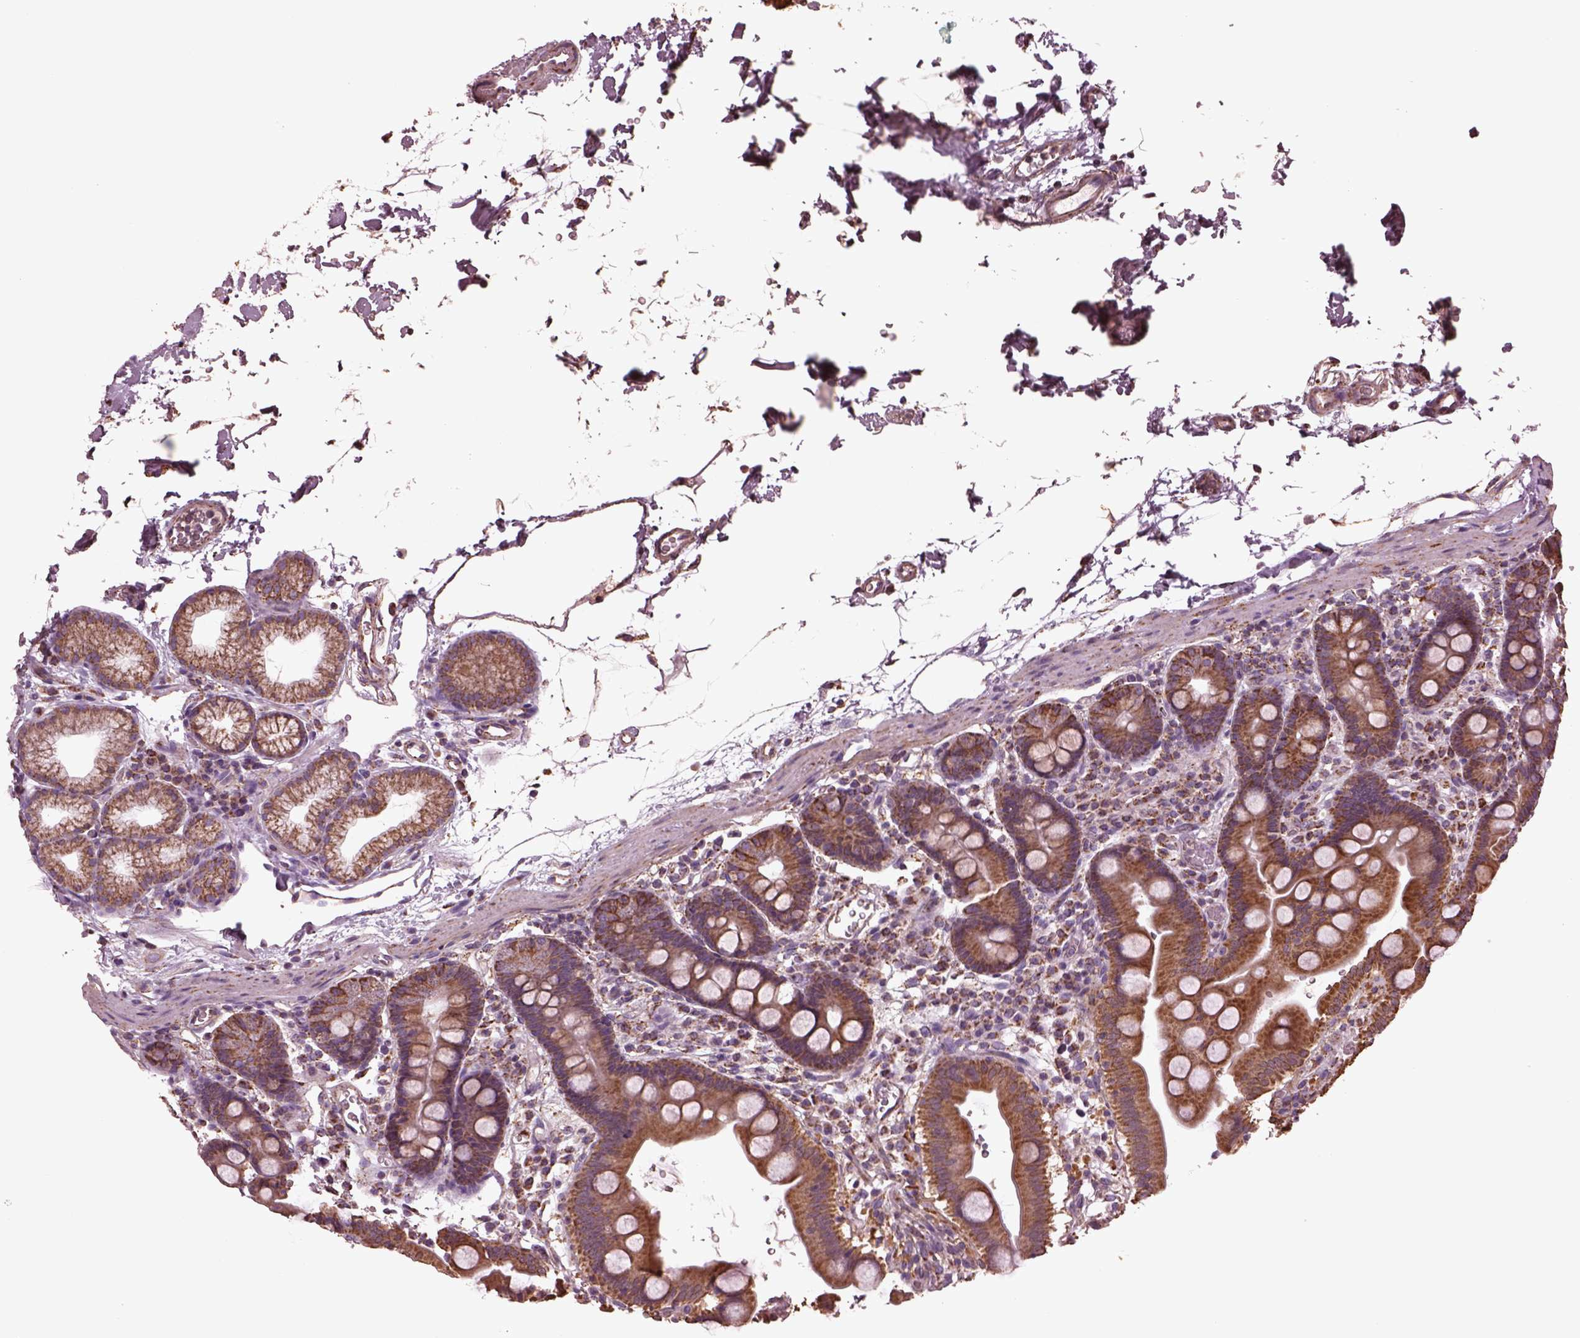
{"staining": {"intensity": "strong", "quantity": "25%-75%", "location": "cytoplasmic/membranous"}, "tissue": "duodenum", "cell_type": "Glandular cells", "image_type": "normal", "snomed": [{"axis": "morphology", "description": "Normal tissue, NOS"}, {"axis": "topography", "description": "Duodenum"}], "caption": "A brown stain labels strong cytoplasmic/membranous positivity of a protein in glandular cells of benign human duodenum.", "gene": "TMEM254", "patient": {"sex": "male", "age": 59}}